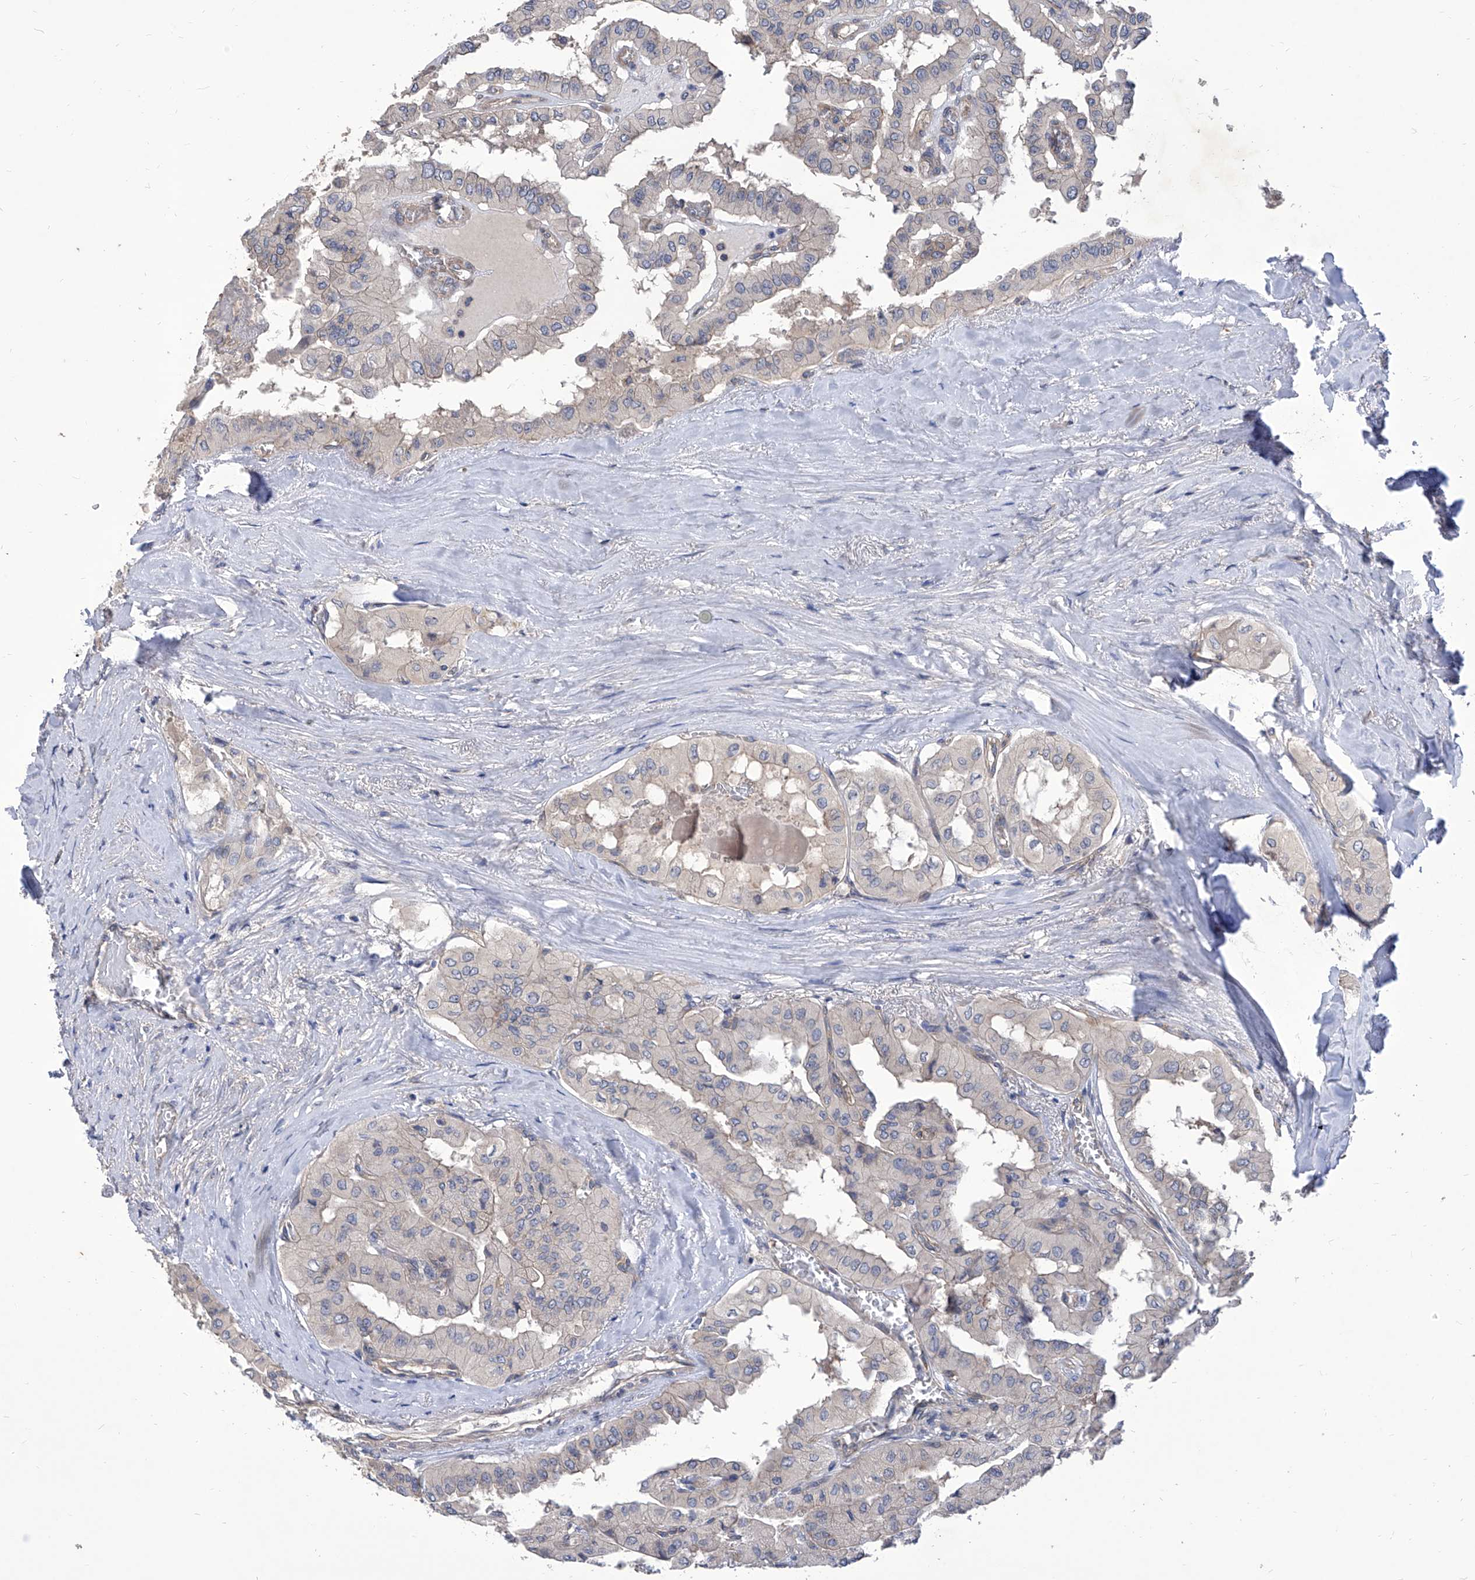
{"staining": {"intensity": "negative", "quantity": "none", "location": "none"}, "tissue": "thyroid cancer", "cell_type": "Tumor cells", "image_type": "cancer", "snomed": [{"axis": "morphology", "description": "Papillary adenocarcinoma, NOS"}, {"axis": "topography", "description": "Thyroid gland"}], "caption": "Thyroid cancer (papillary adenocarcinoma) was stained to show a protein in brown. There is no significant expression in tumor cells.", "gene": "TJAP1", "patient": {"sex": "female", "age": 59}}